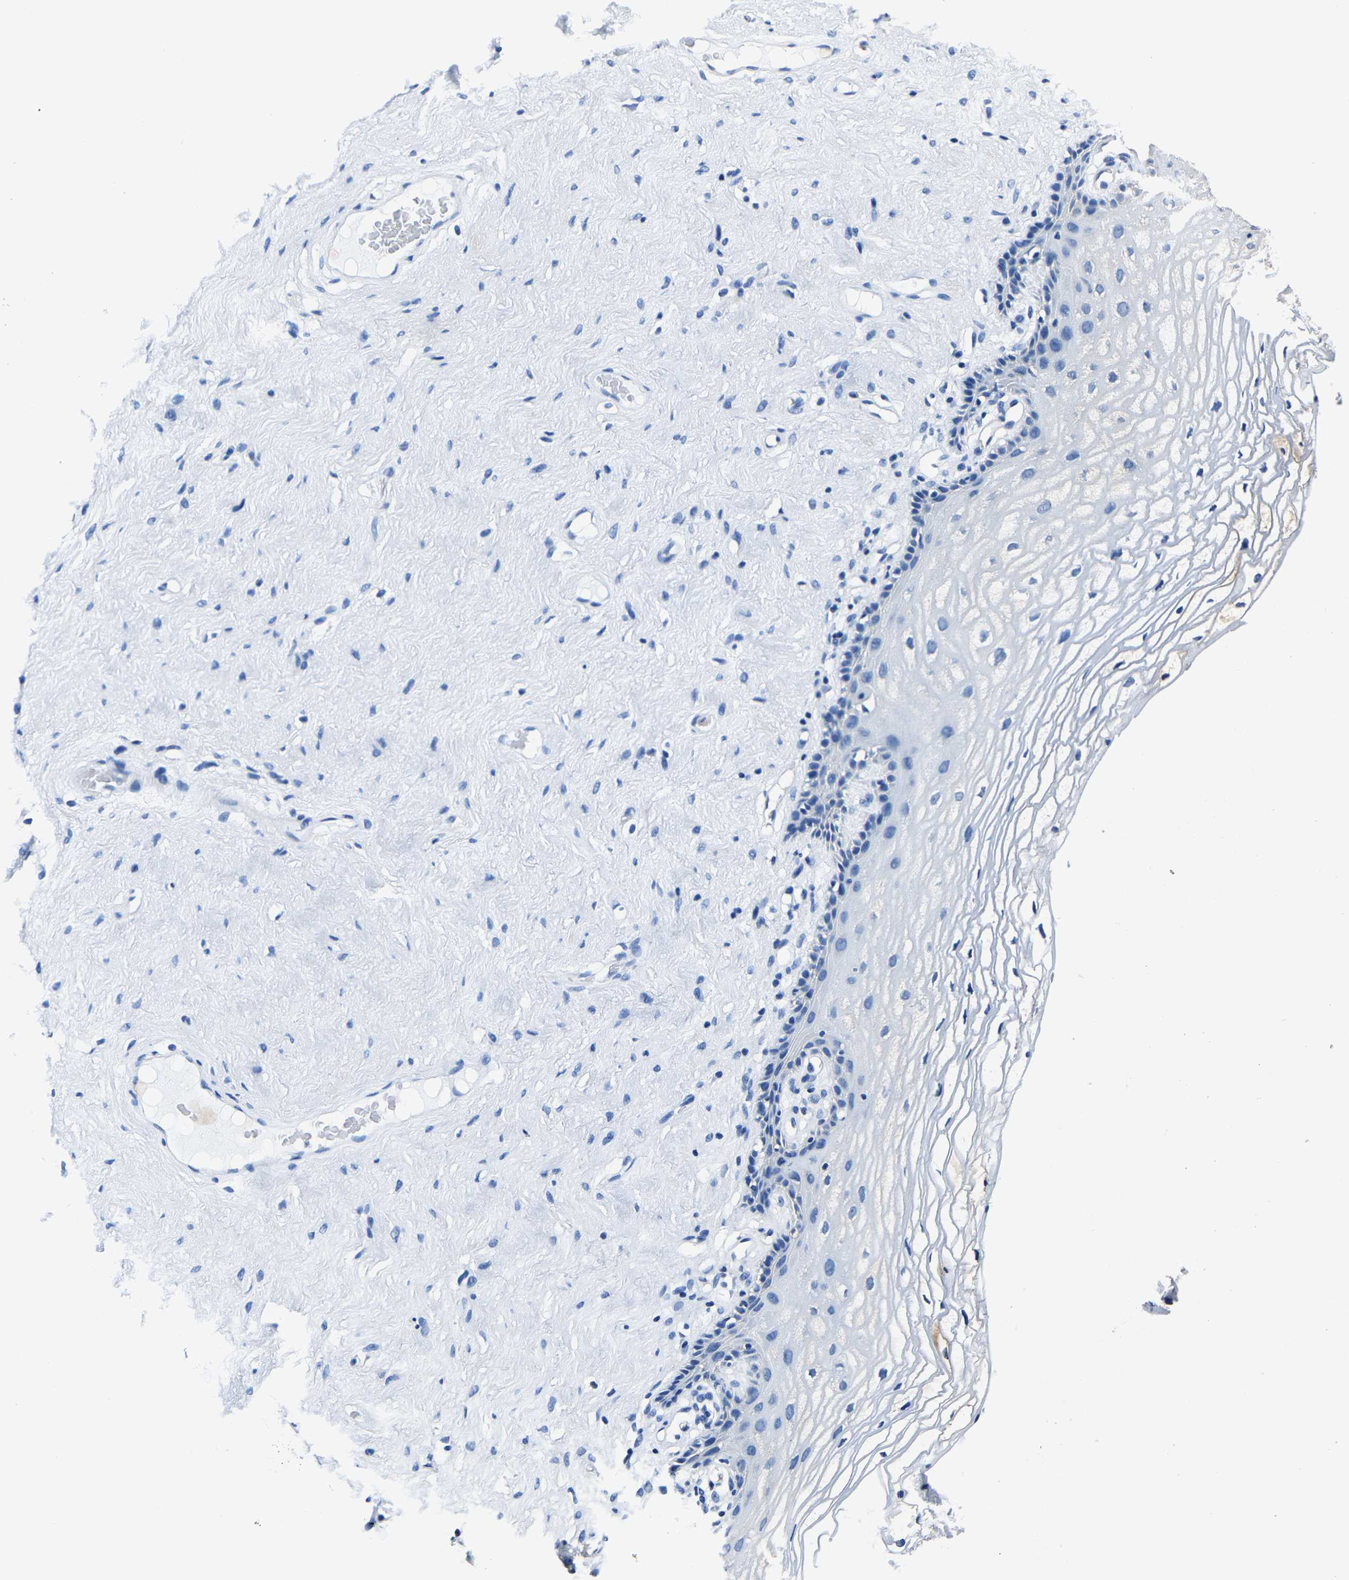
{"staining": {"intensity": "negative", "quantity": "none", "location": "none"}, "tissue": "vagina", "cell_type": "Squamous epithelial cells", "image_type": "normal", "snomed": [{"axis": "morphology", "description": "Normal tissue, NOS"}, {"axis": "morphology", "description": "Adenocarcinoma, NOS"}, {"axis": "topography", "description": "Rectum"}, {"axis": "topography", "description": "Vagina"}], "caption": "Benign vagina was stained to show a protein in brown. There is no significant staining in squamous epithelial cells. (DAB (3,3'-diaminobenzidine) immunohistochemistry (IHC) visualized using brightfield microscopy, high magnification).", "gene": "ALDOB", "patient": {"sex": "female", "age": 71}}